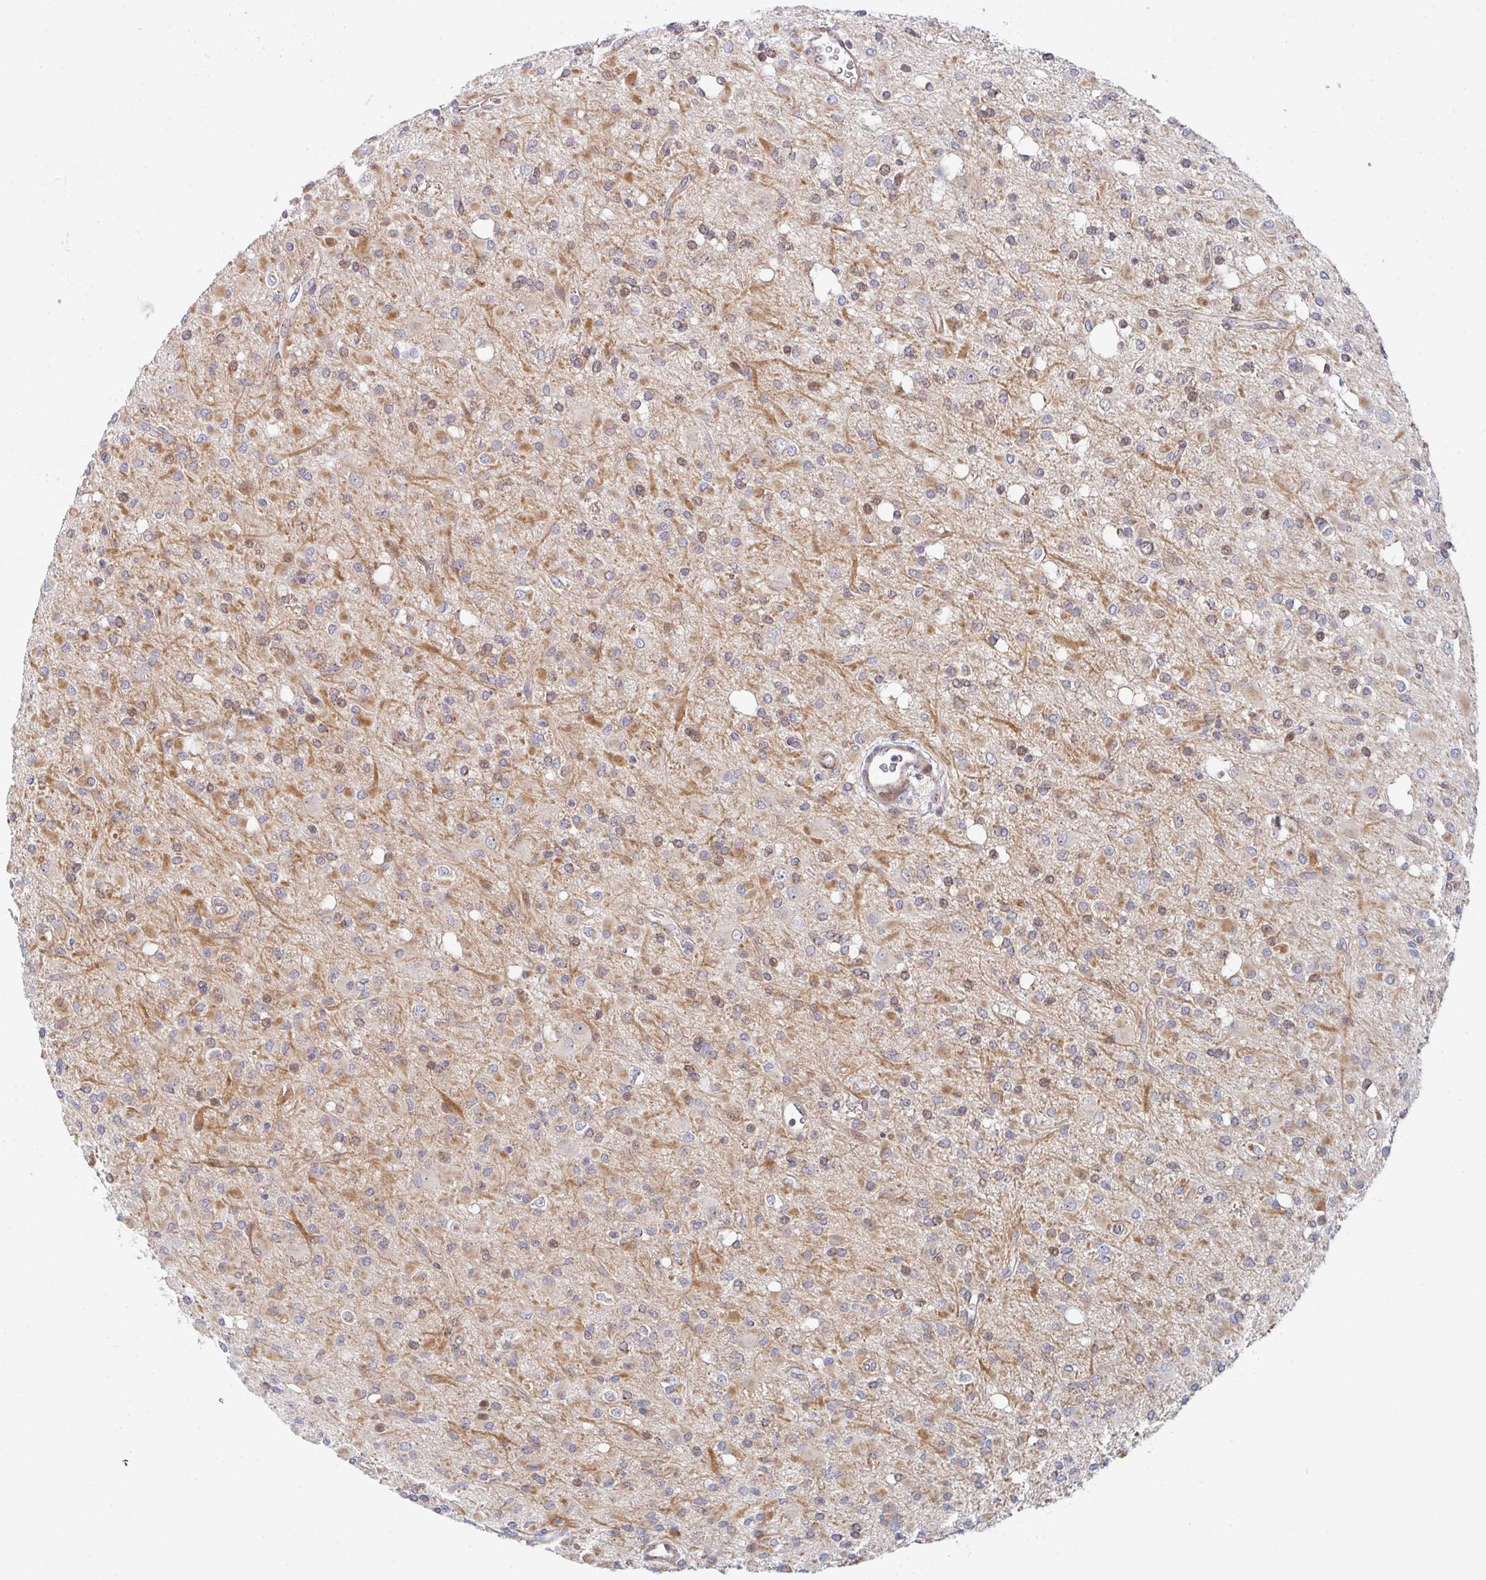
{"staining": {"intensity": "moderate", "quantity": "25%-75%", "location": "cytoplasmic/membranous"}, "tissue": "glioma", "cell_type": "Tumor cells", "image_type": "cancer", "snomed": [{"axis": "morphology", "description": "Glioma, malignant, Low grade"}, {"axis": "topography", "description": "Brain"}], "caption": "Protein positivity by immunohistochemistry (IHC) displays moderate cytoplasmic/membranous staining in about 25%-75% of tumor cells in glioma.", "gene": "ZNF644", "patient": {"sex": "female", "age": 33}}